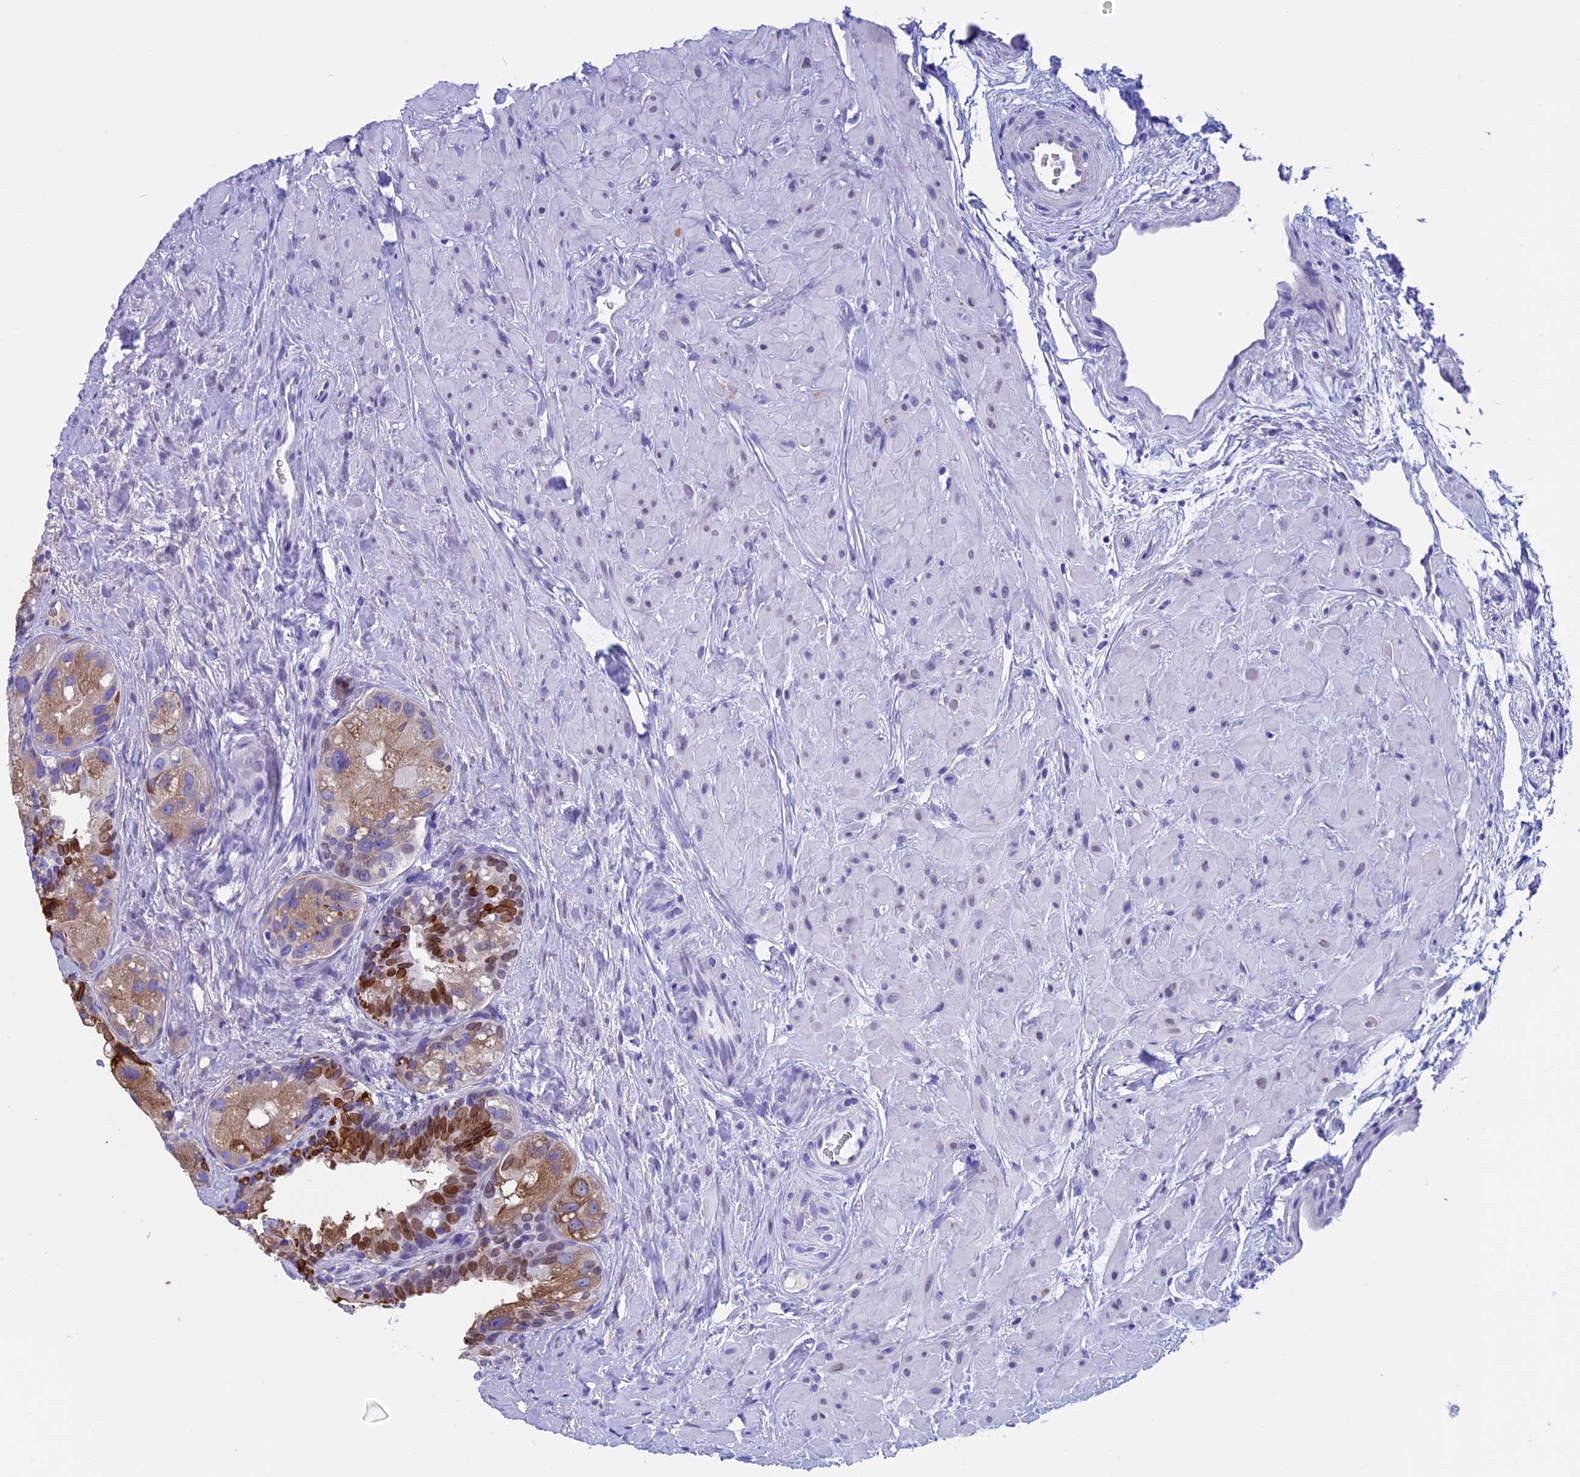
{"staining": {"intensity": "moderate", "quantity": ">75%", "location": "cytoplasmic/membranous,nuclear"}, "tissue": "prostate cancer", "cell_type": "Tumor cells", "image_type": "cancer", "snomed": [{"axis": "morphology", "description": "Normal tissue, NOS"}, {"axis": "morphology", "description": "Adenocarcinoma, Low grade"}, {"axis": "topography", "description": "Prostate"}], "caption": "DAB (3,3'-diaminobenzidine) immunohistochemical staining of prostate cancer (low-grade adenocarcinoma) displays moderate cytoplasmic/membranous and nuclear protein positivity in approximately >75% of tumor cells.", "gene": "FAM169A", "patient": {"sex": "male", "age": 72}}